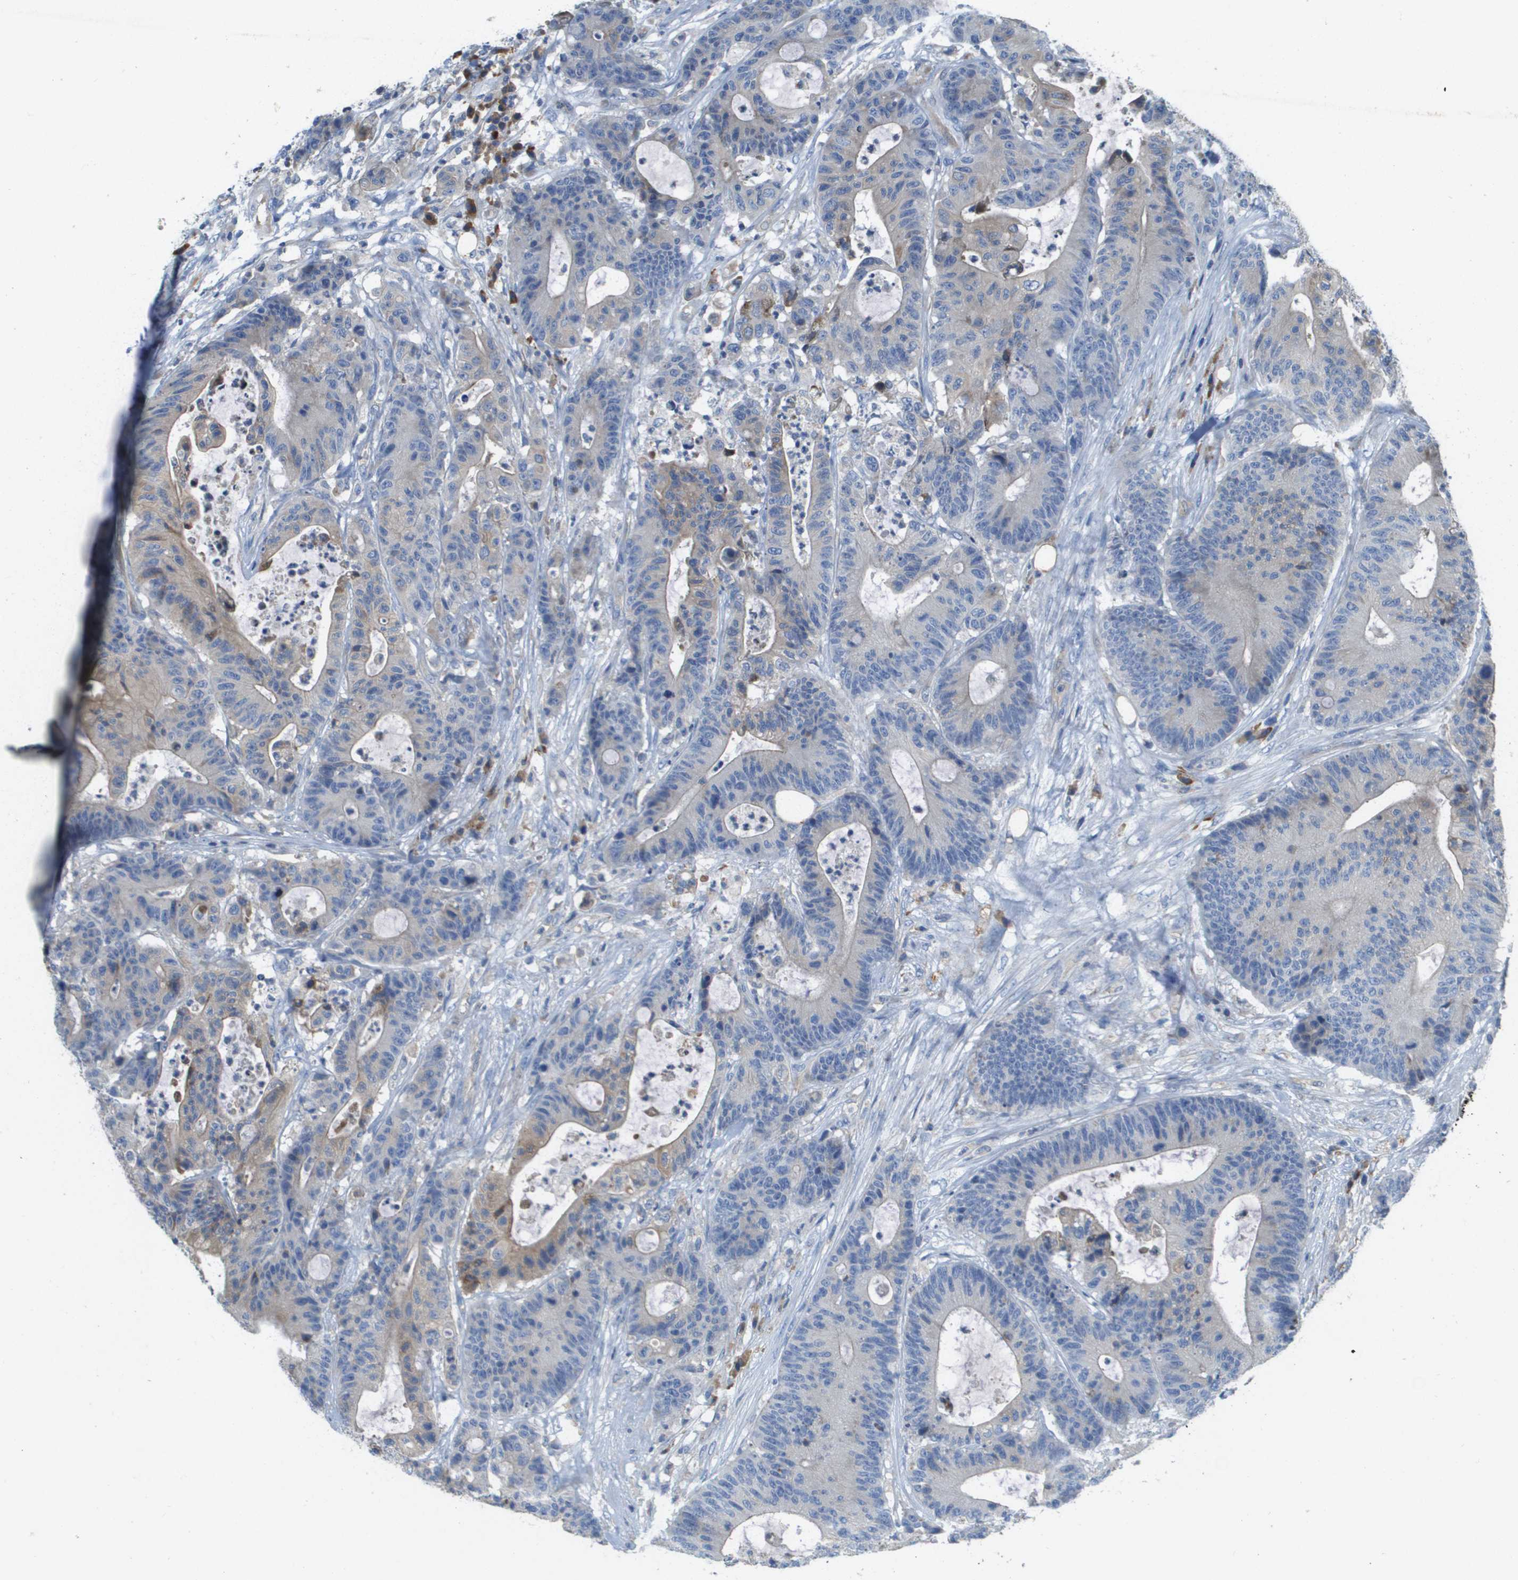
{"staining": {"intensity": "moderate", "quantity": "<25%", "location": "cytoplasmic/membranous"}, "tissue": "colorectal cancer", "cell_type": "Tumor cells", "image_type": "cancer", "snomed": [{"axis": "morphology", "description": "Adenocarcinoma, NOS"}, {"axis": "topography", "description": "Colon"}], "caption": "DAB immunohistochemical staining of colorectal cancer (adenocarcinoma) exhibits moderate cytoplasmic/membranous protein expression in about <25% of tumor cells.", "gene": "CASP10", "patient": {"sex": "female", "age": 84}}